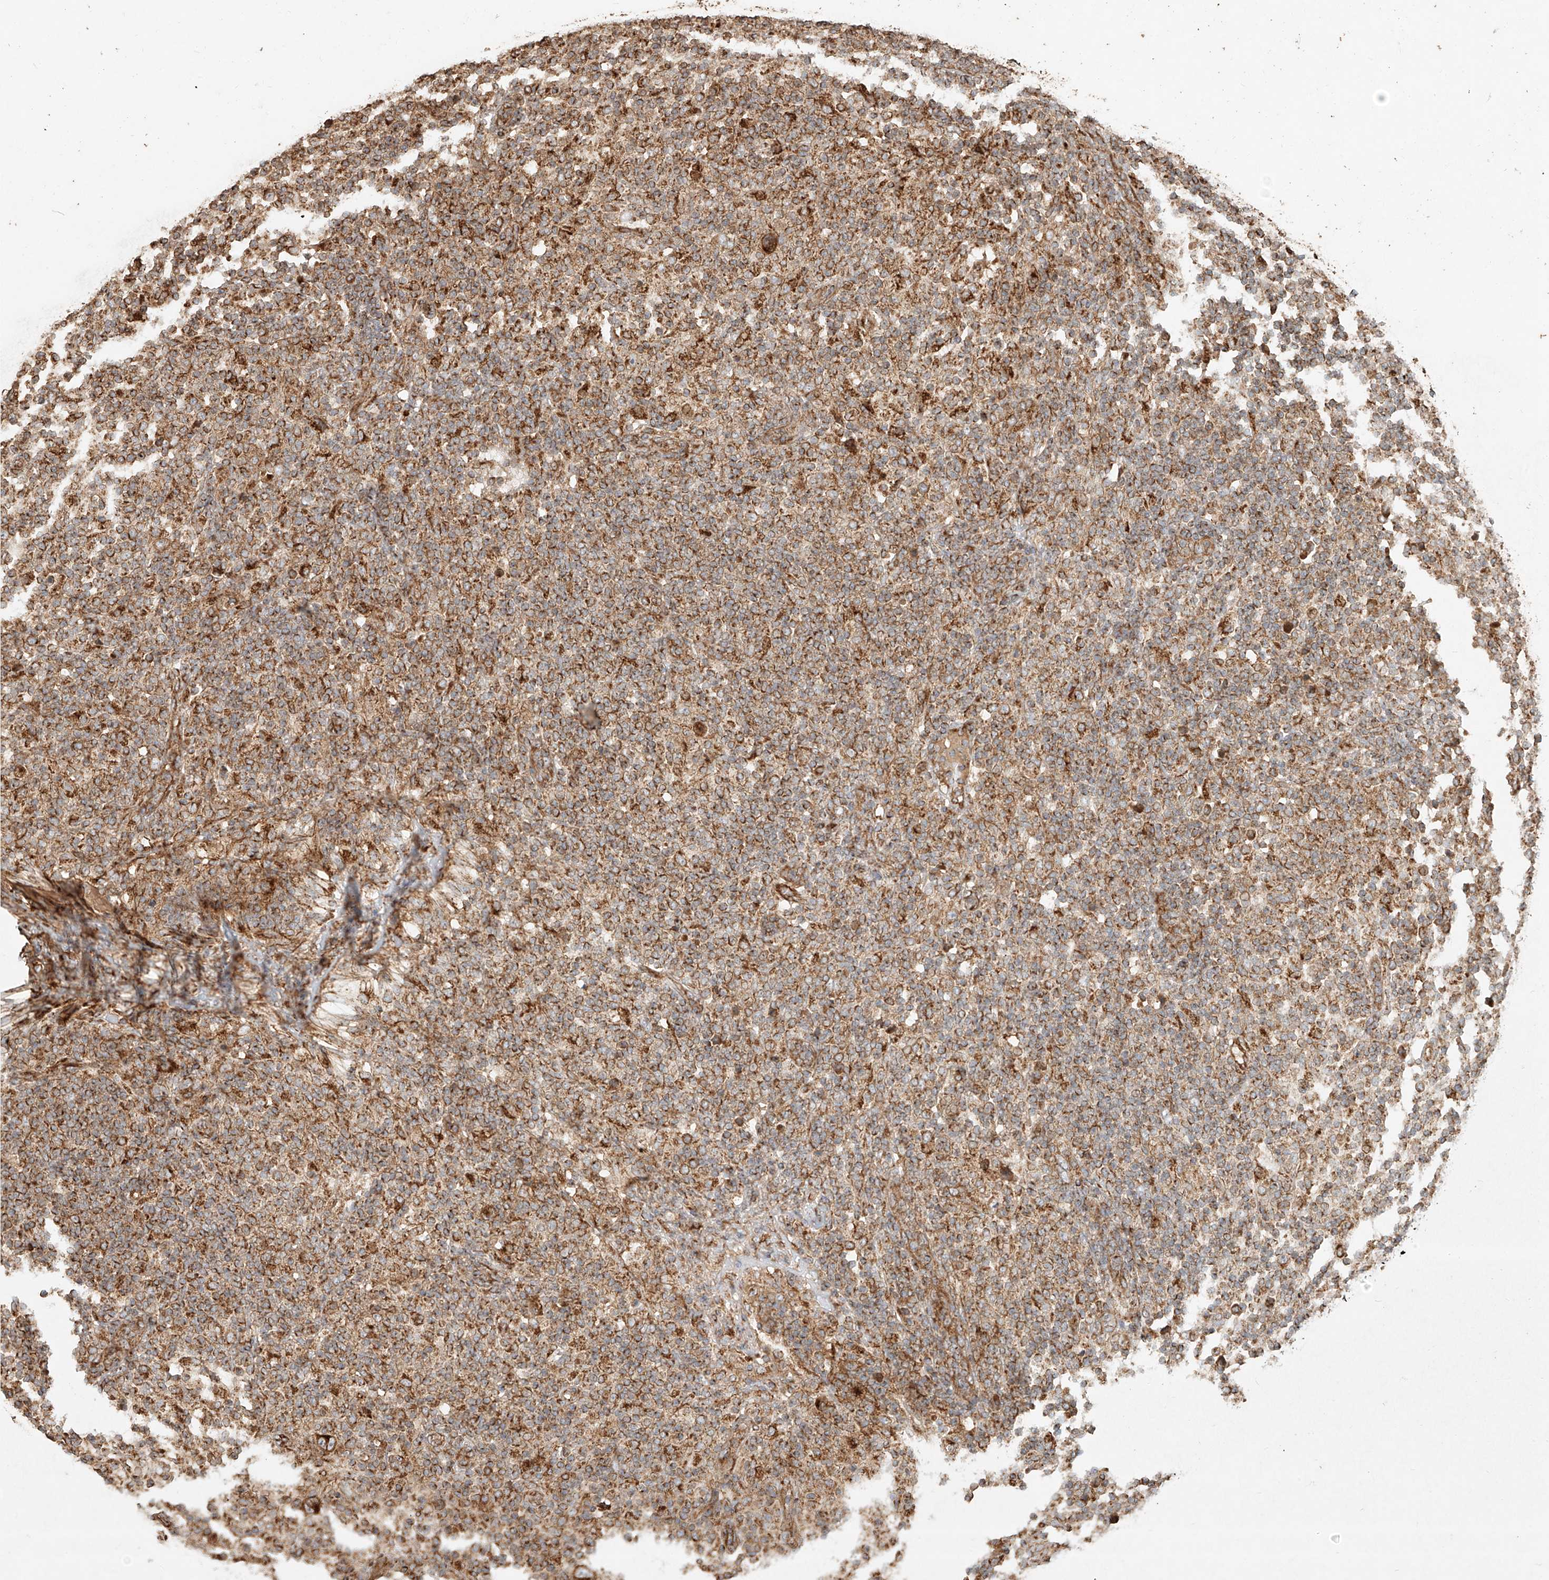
{"staining": {"intensity": "moderate", "quantity": ">75%", "location": "cytoplasmic/membranous"}, "tissue": "lymphoma", "cell_type": "Tumor cells", "image_type": "cancer", "snomed": [{"axis": "morphology", "description": "Hodgkin's disease, NOS"}, {"axis": "topography", "description": "Lymph node"}], "caption": "The image exhibits staining of lymphoma, revealing moderate cytoplasmic/membranous protein positivity (brown color) within tumor cells.", "gene": "EFNB1", "patient": {"sex": "male", "age": 70}}